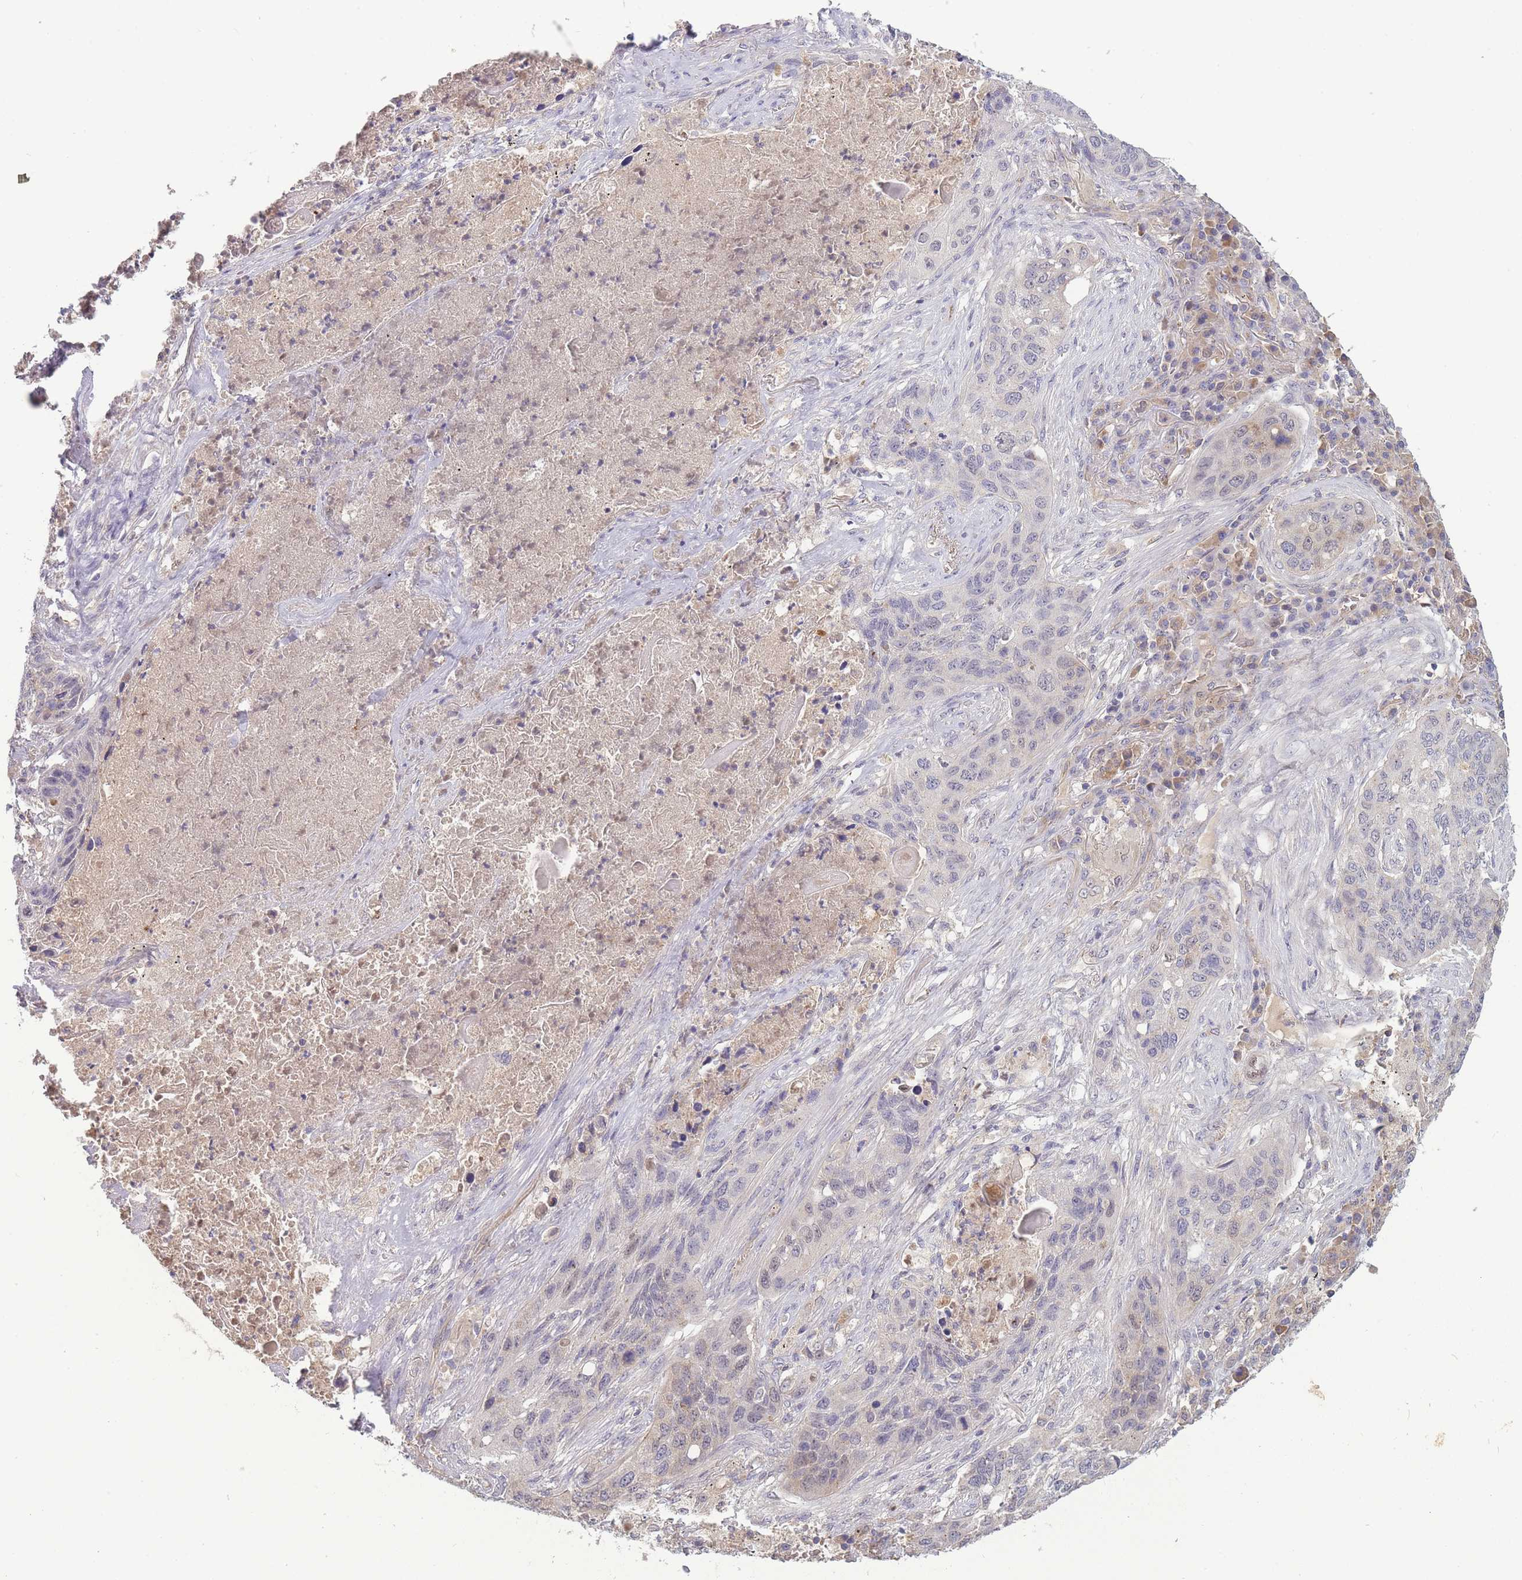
{"staining": {"intensity": "moderate", "quantity": "<25%", "location": "nuclear"}, "tissue": "lung cancer", "cell_type": "Tumor cells", "image_type": "cancer", "snomed": [{"axis": "morphology", "description": "Squamous cell carcinoma, NOS"}, {"axis": "topography", "description": "Lung"}], "caption": "Squamous cell carcinoma (lung) tissue shows moderate nuclear positivity in approximately <25% of tumor cells The staining is performed using DAB (3,3'-diaminobenzidine) brown chromogen to label protein expression. The nuclei are counter-stained blue using hematoxylin.", "gene": "NDUFAF5", "patient": {"sex": "female", "age": 63}}